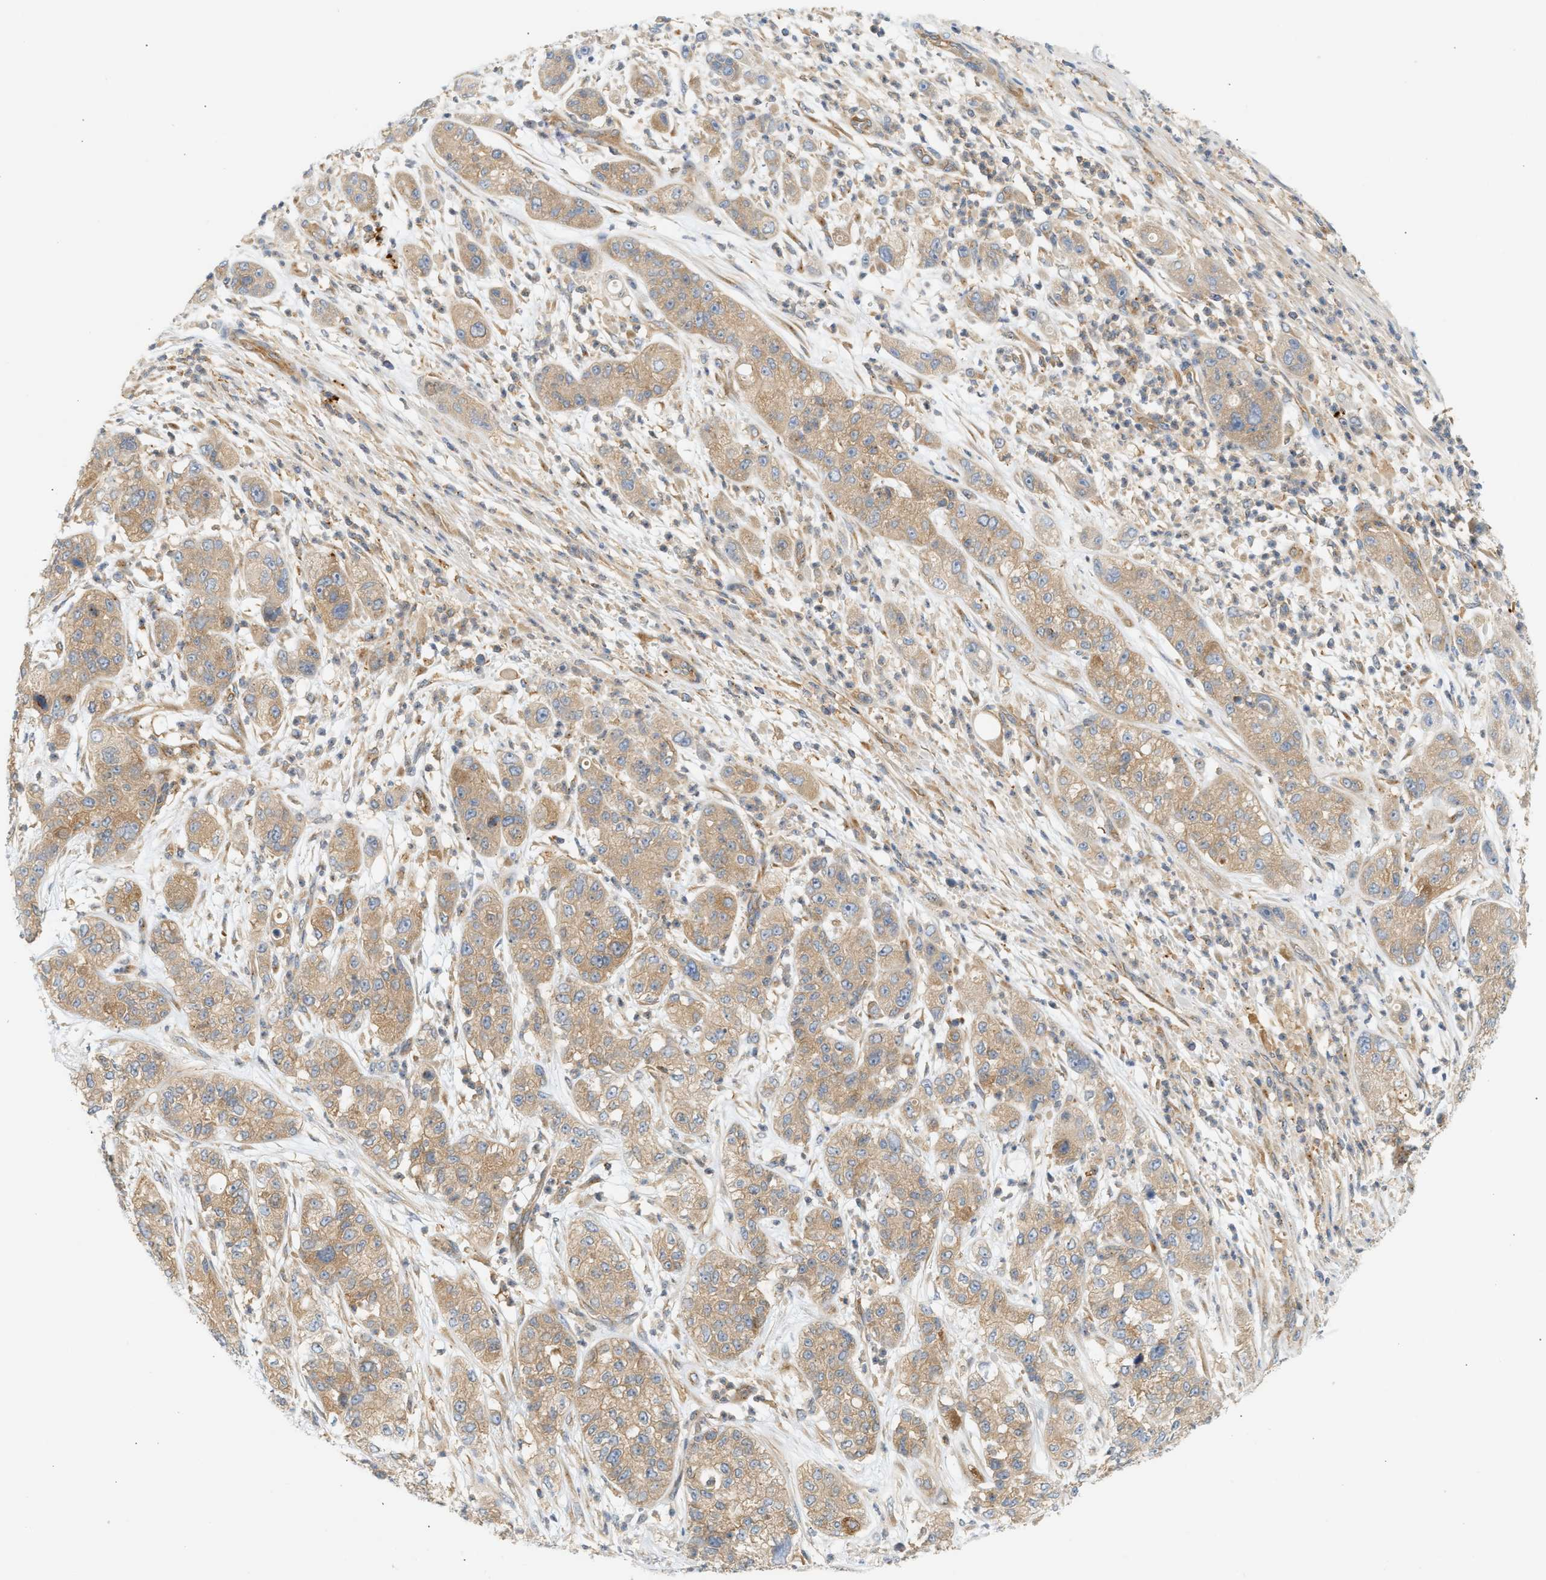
{"staining": {"intensity": "weak", "quantity": ">75%", "location": "cytoplasmic/membranous"}, "tissue": "pancreatic cancer", "cell_type": "Tumor cells", "image_type": "cancer", "snomed": [{"axis": "morphology", "description": "Adenocarcinoma, NOS"}, {"axis": "topography", "description": "Pancreas"}], "caption": "Approximately >75% of tumor cells in pancreatic adenocarcinoma show weak cytoplasmic/membranous protein expression as visualized by brown immunohistochemical staining.", "gene": "PAFAH1B1", "patient": {"sex": "female", "age": 78}}